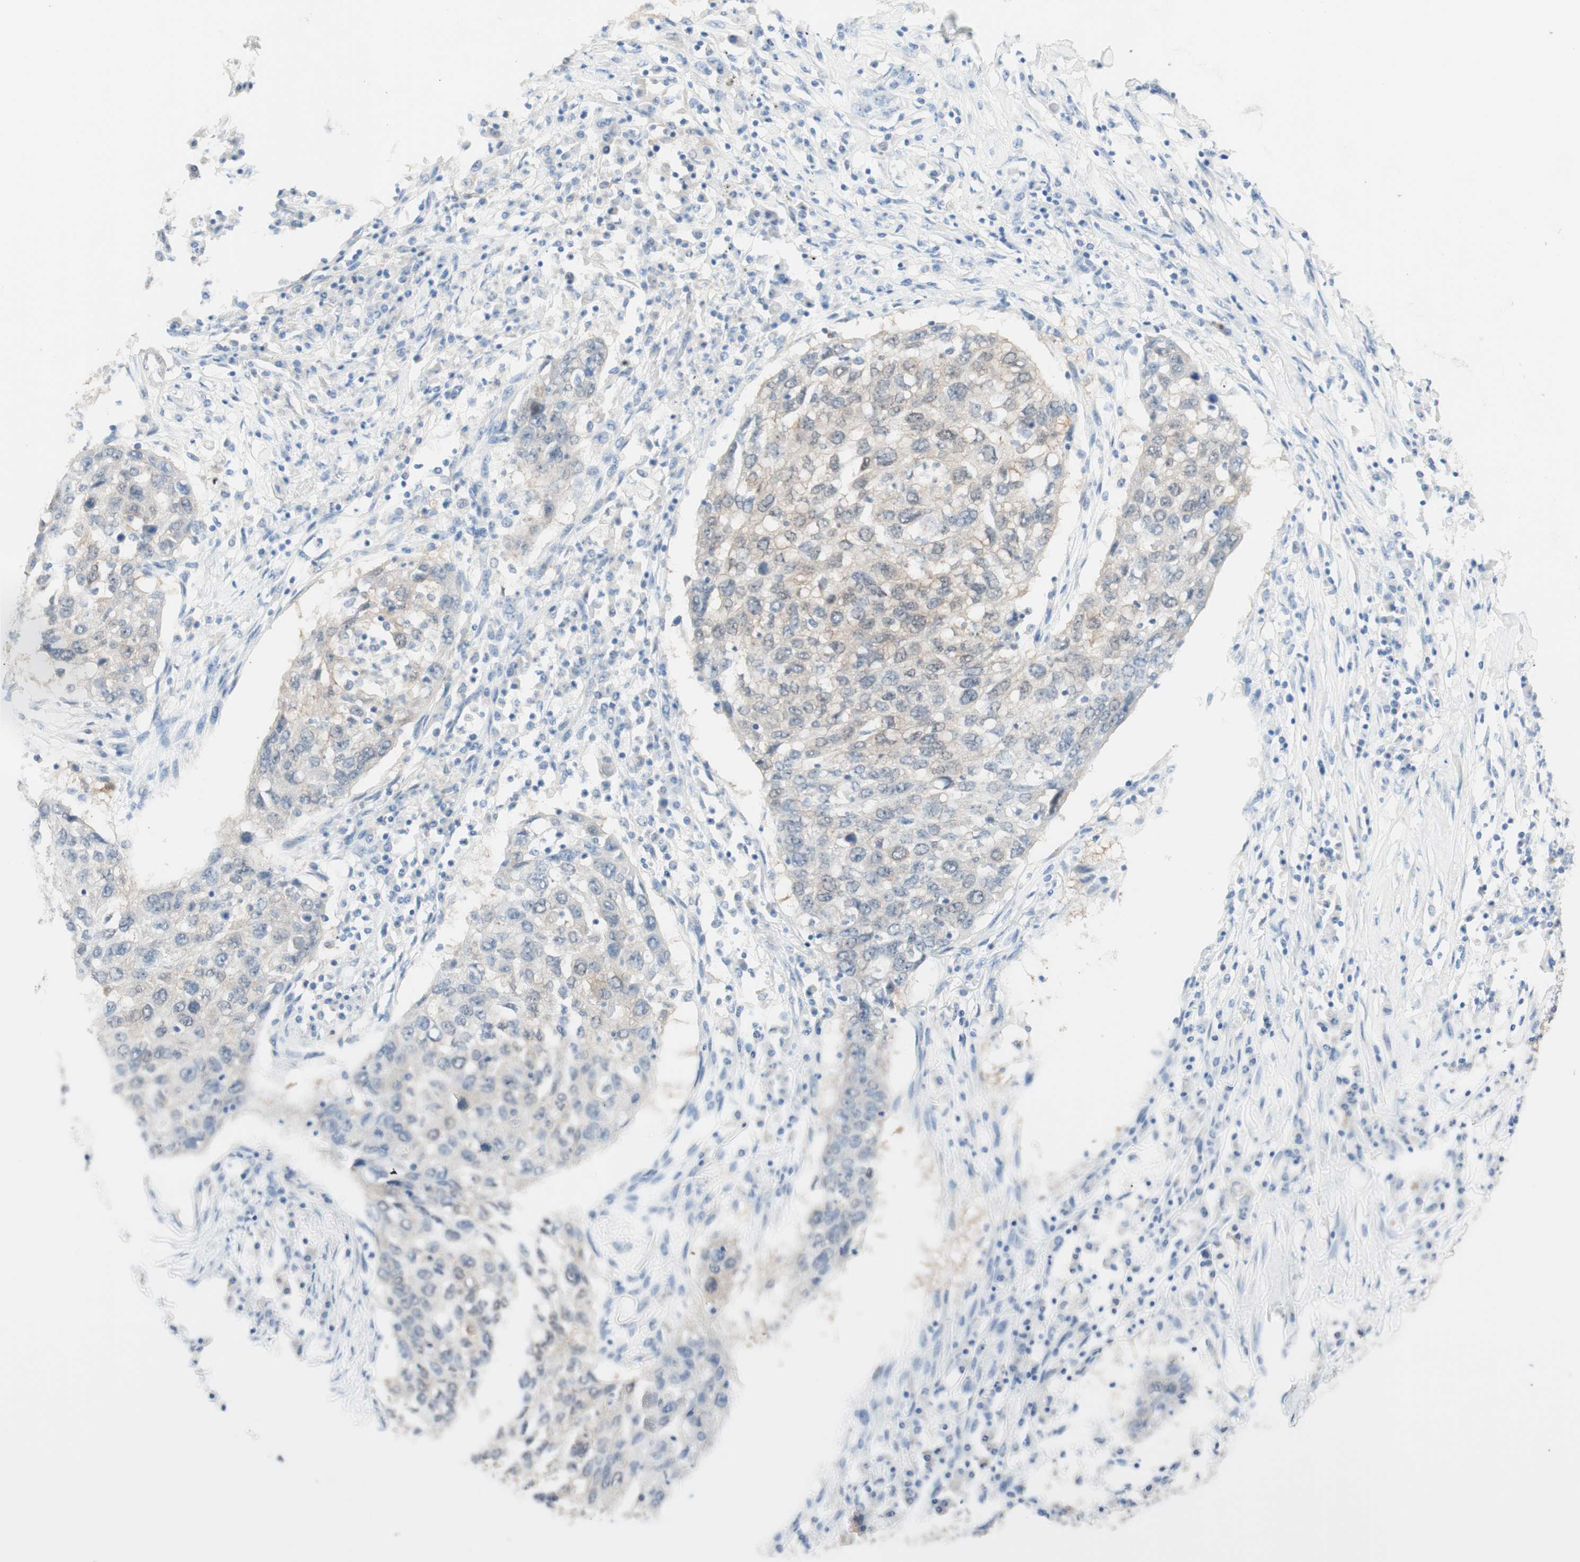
{"staining": {"intensity": "negative", "quantity": "none", "location": "none"}, "tissue": "lung cancer", "cell_type": "Tumor cells", "image_type": "cancer", "snomed": [{"axis": "morphology", "description": "Squamous cell carcinoma, NOS"}, {"axis": "topography", "description": "Lung"}], "caption": "DAB immunohistochemical staining of human lung cancer (squamous cell carcinoma) exhibits no significant expression in tumor cells.", "gene": "COMT", "patient": {"sex": "female", "age": 63}}